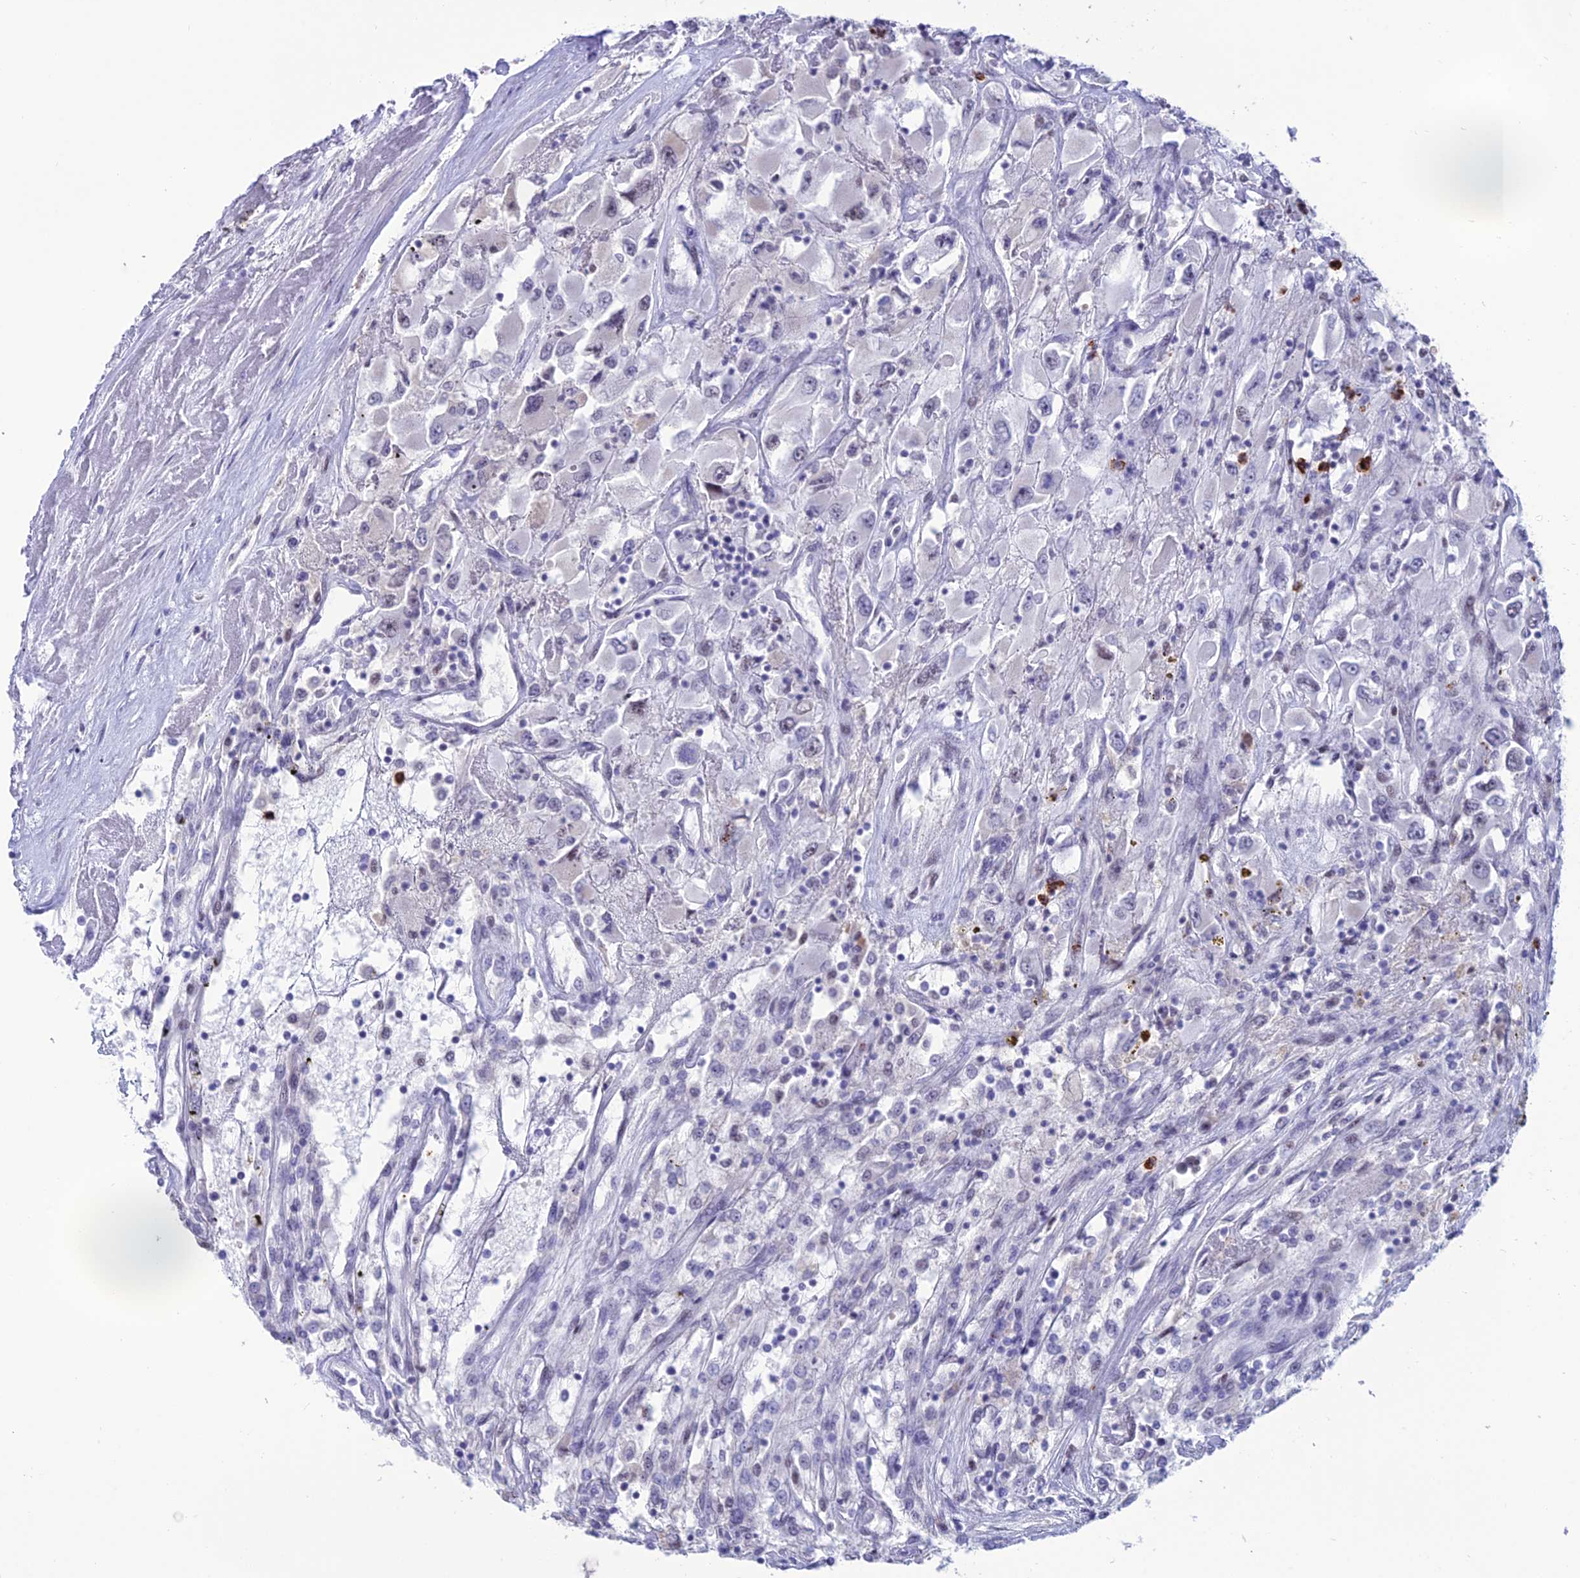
{"staining": {"intensity": "negative", "quantity": "none", "location": "none"}, "tissue": "renal cancer", "cell_type": "Tumor cells", "image_type": "cancer", "snomed": [{"axis": "morphology", "description": "Adenocarcinoma, NOS"}, {"axis": "topography", "description": "Kidney"}], "caption": "Immunohistochemistry image of human adenocarcinoma (renal) stained for a protein (brown), which shows no staining in tumor cells.", "gene": "MFSD2B", "patient": {"sex": "female", "age": 52}}